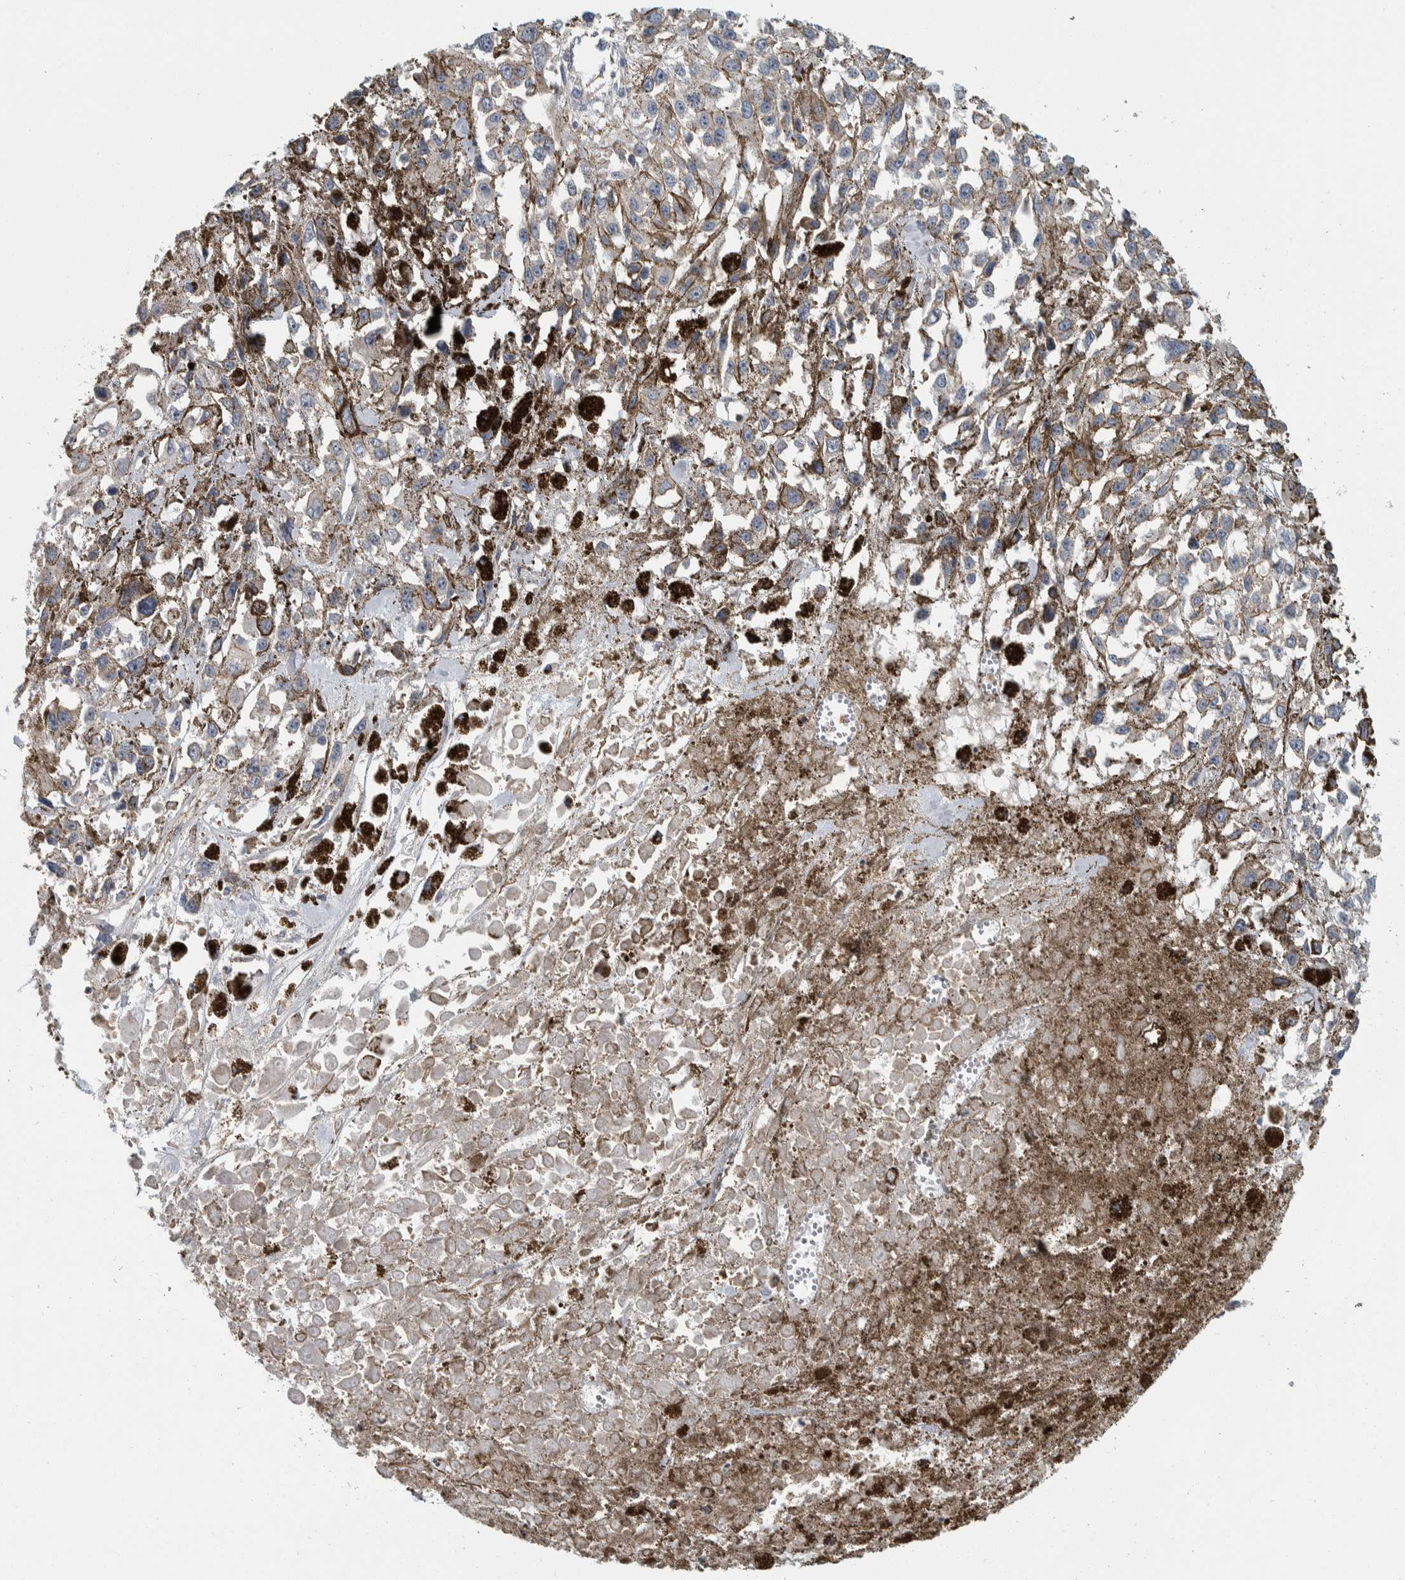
{"staining": {"intensity": "negative", "quantity": "none", "location": "none"}, "tissue": "melanoma", "cell_type": "Tumor cells", "image_type": "cancer", "snomed": [{"axis": "morphology", "description": "Malignant melanoma, Metastatic site"}, {"axis": "topography", "description": "Lymph node"}], "caption": "Melanoma was stained to show a protein in brown. There is no significant positivity in tumor cells.", "gene": "KCNJ3", "patient": {"sex": "male", "age": 59}}